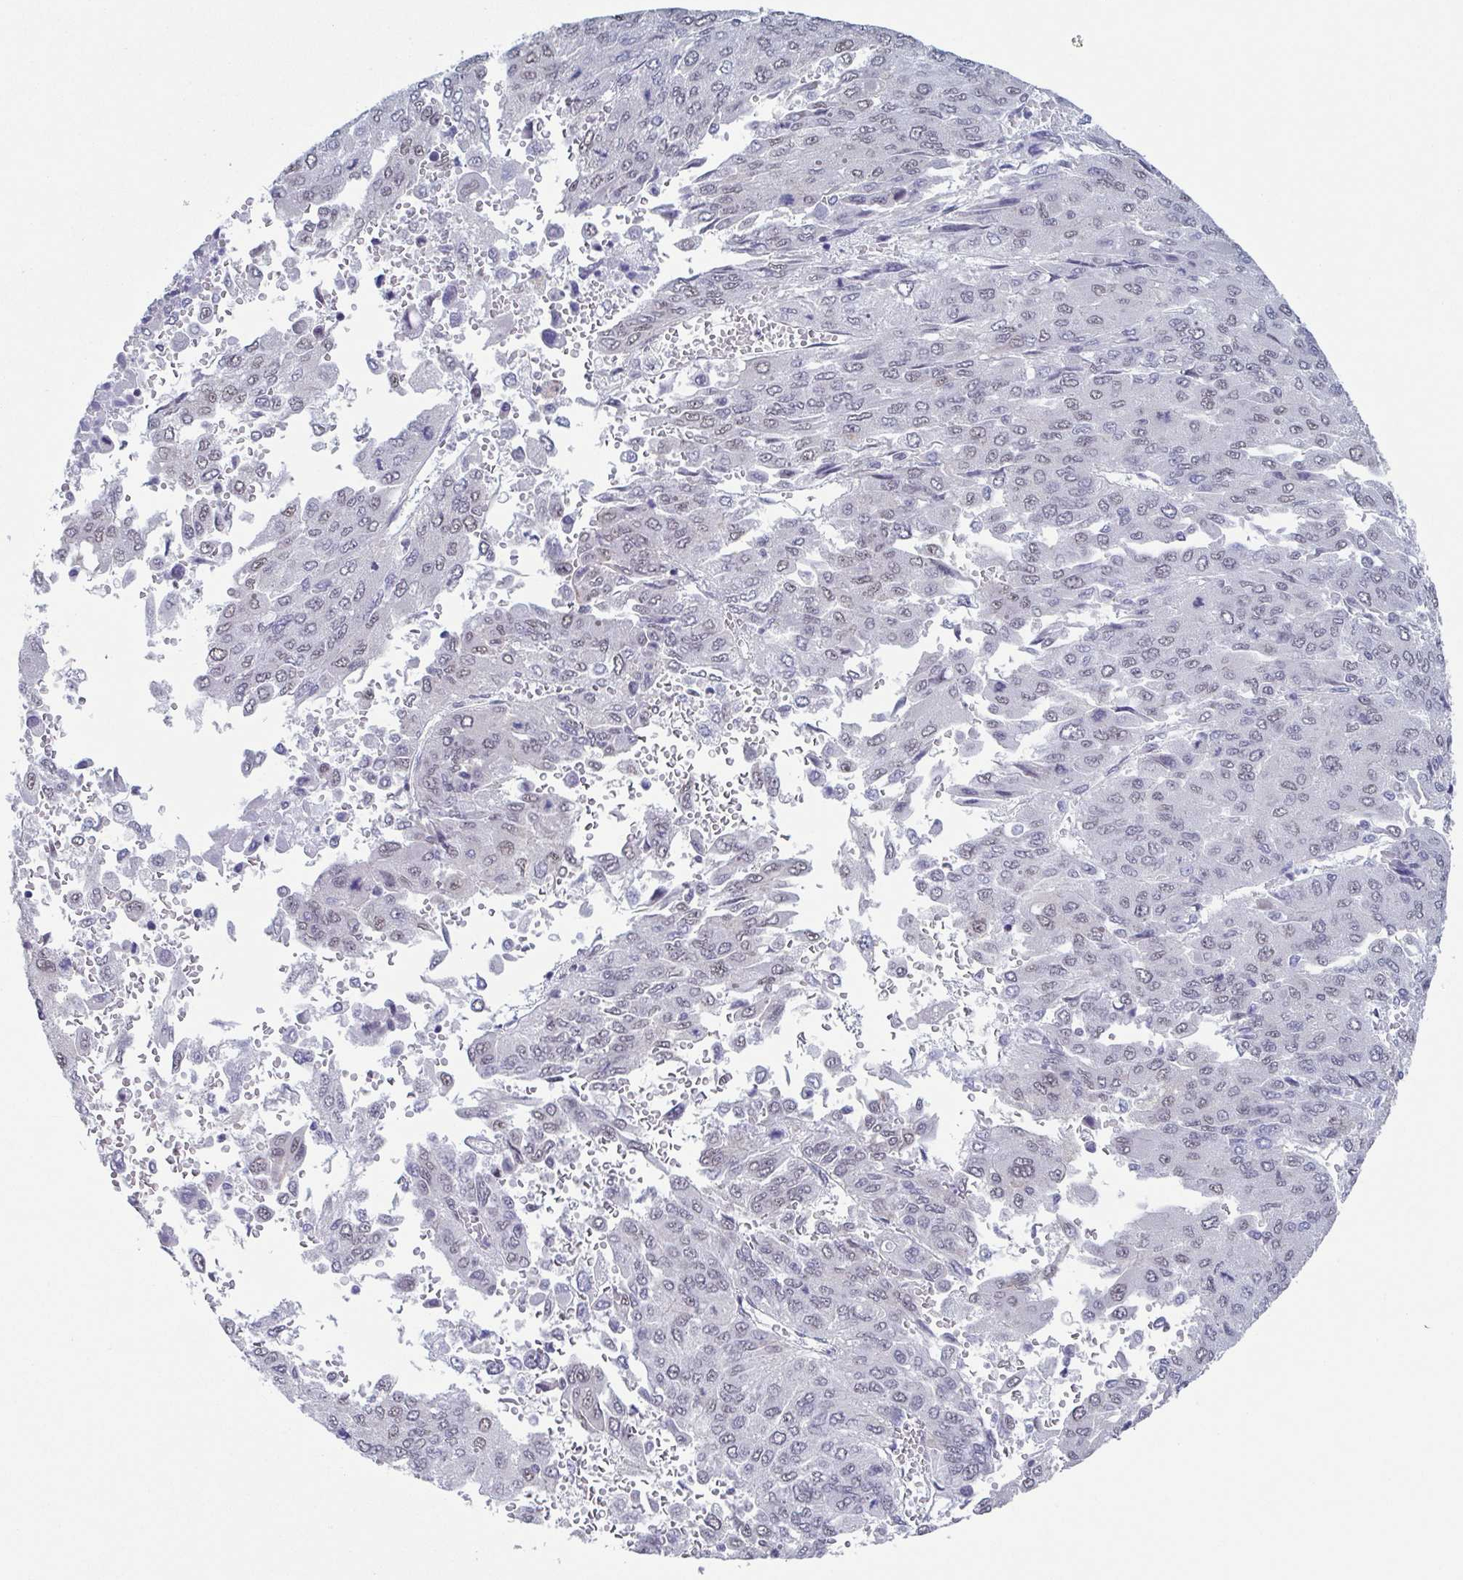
{"staining": {"intensity": "negative", "quantity": "none", "location": "none"}, "tissue": "liver cancer", "cell_type": "Tumor cells", "image_type": "cancer", "snomed": [{"axis": "morphology", "description": "Carcinoma, Hepatocellular, NOS"}, {"axis": "topography", "description": "Liver"}], "caption": "Immunohistochemistry (IHC) of human hepatocellular carcinoma (liver) demonstrates no expression in tumor cells.", "gene": "TMEM92", "patient": {"sex": "female", "age": 41}}